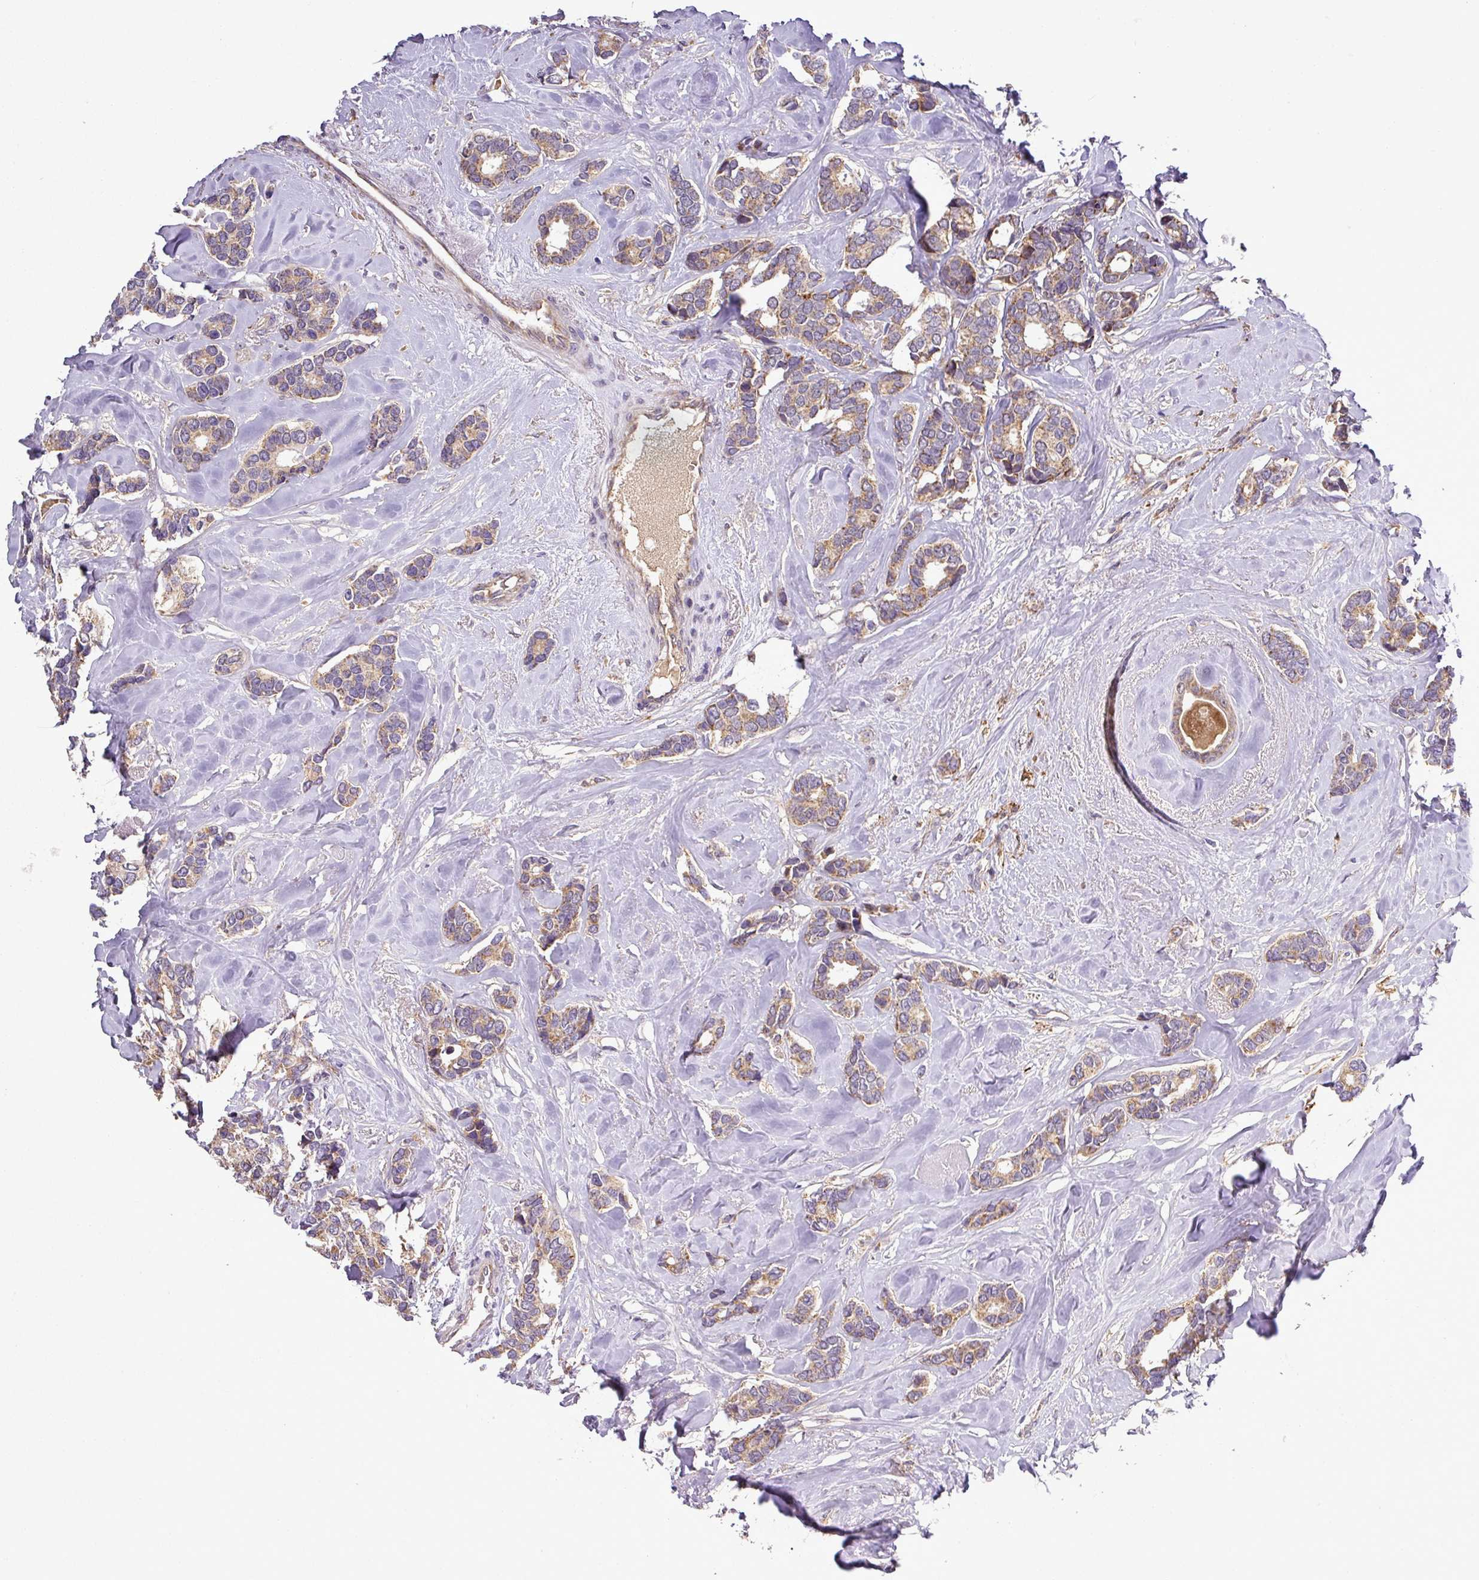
{"staining": {"intensity": "moderate", "quantity": ">75%", "location": "cytoplasmic/membranous"}, "tissue": "breast cancer", "cell_type": "Tumor cells", "image_type": "cancer", "snomed": [{"axis": "morphology", "description": "Duct carcinoma"}, {"axis": "topography", "description": "Breast"}], "caption": "Immunohistochemical staining of human infiltrating ductal carcinoma (breast) exhibits medium levels of moderate cytoplasmic/membranous protein staining in about >75% of tumor cells.", "gene": "ZNF513", "patient": {"sex": "female", "age": 87}}